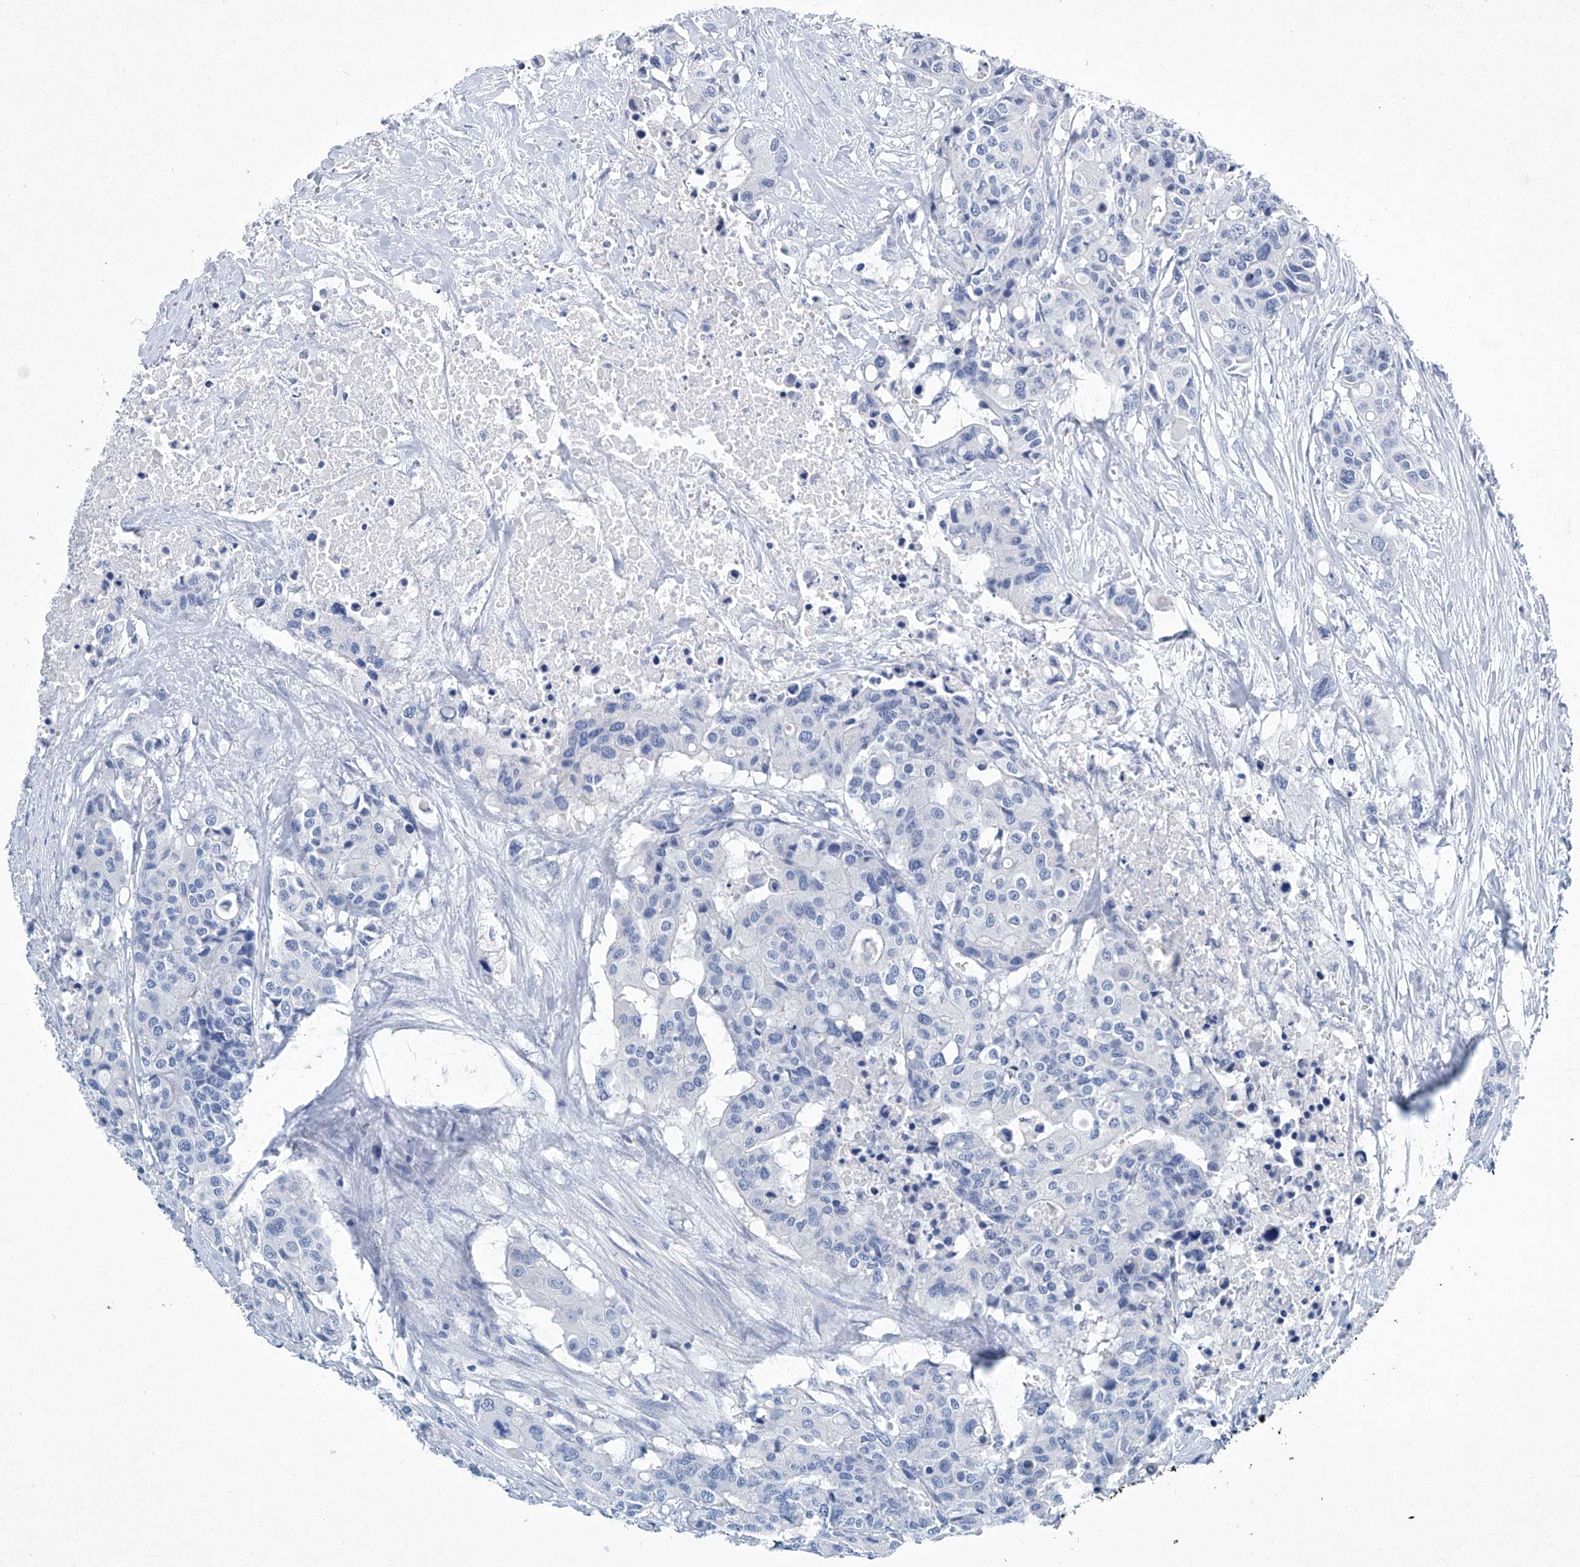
{"staining": {"intensity": "negative", "quantity": "none", "location": "none"}, "tissue": "colorectal cancer", "cell_type": "Tumor cells", "image_type": "cancer", "snomed": [{"axis": "morphology", "description": "Adenocarcinoma, NOS"}, {"axis": "topography", "description": "Colon"}], "caption": "Micrograph shows no protein expression in tumor cells of colorectal cancer (adenocarcinoma) tissue.", "gene": "CYP2A7", "patient": {"sex": "male", "age": 77}}